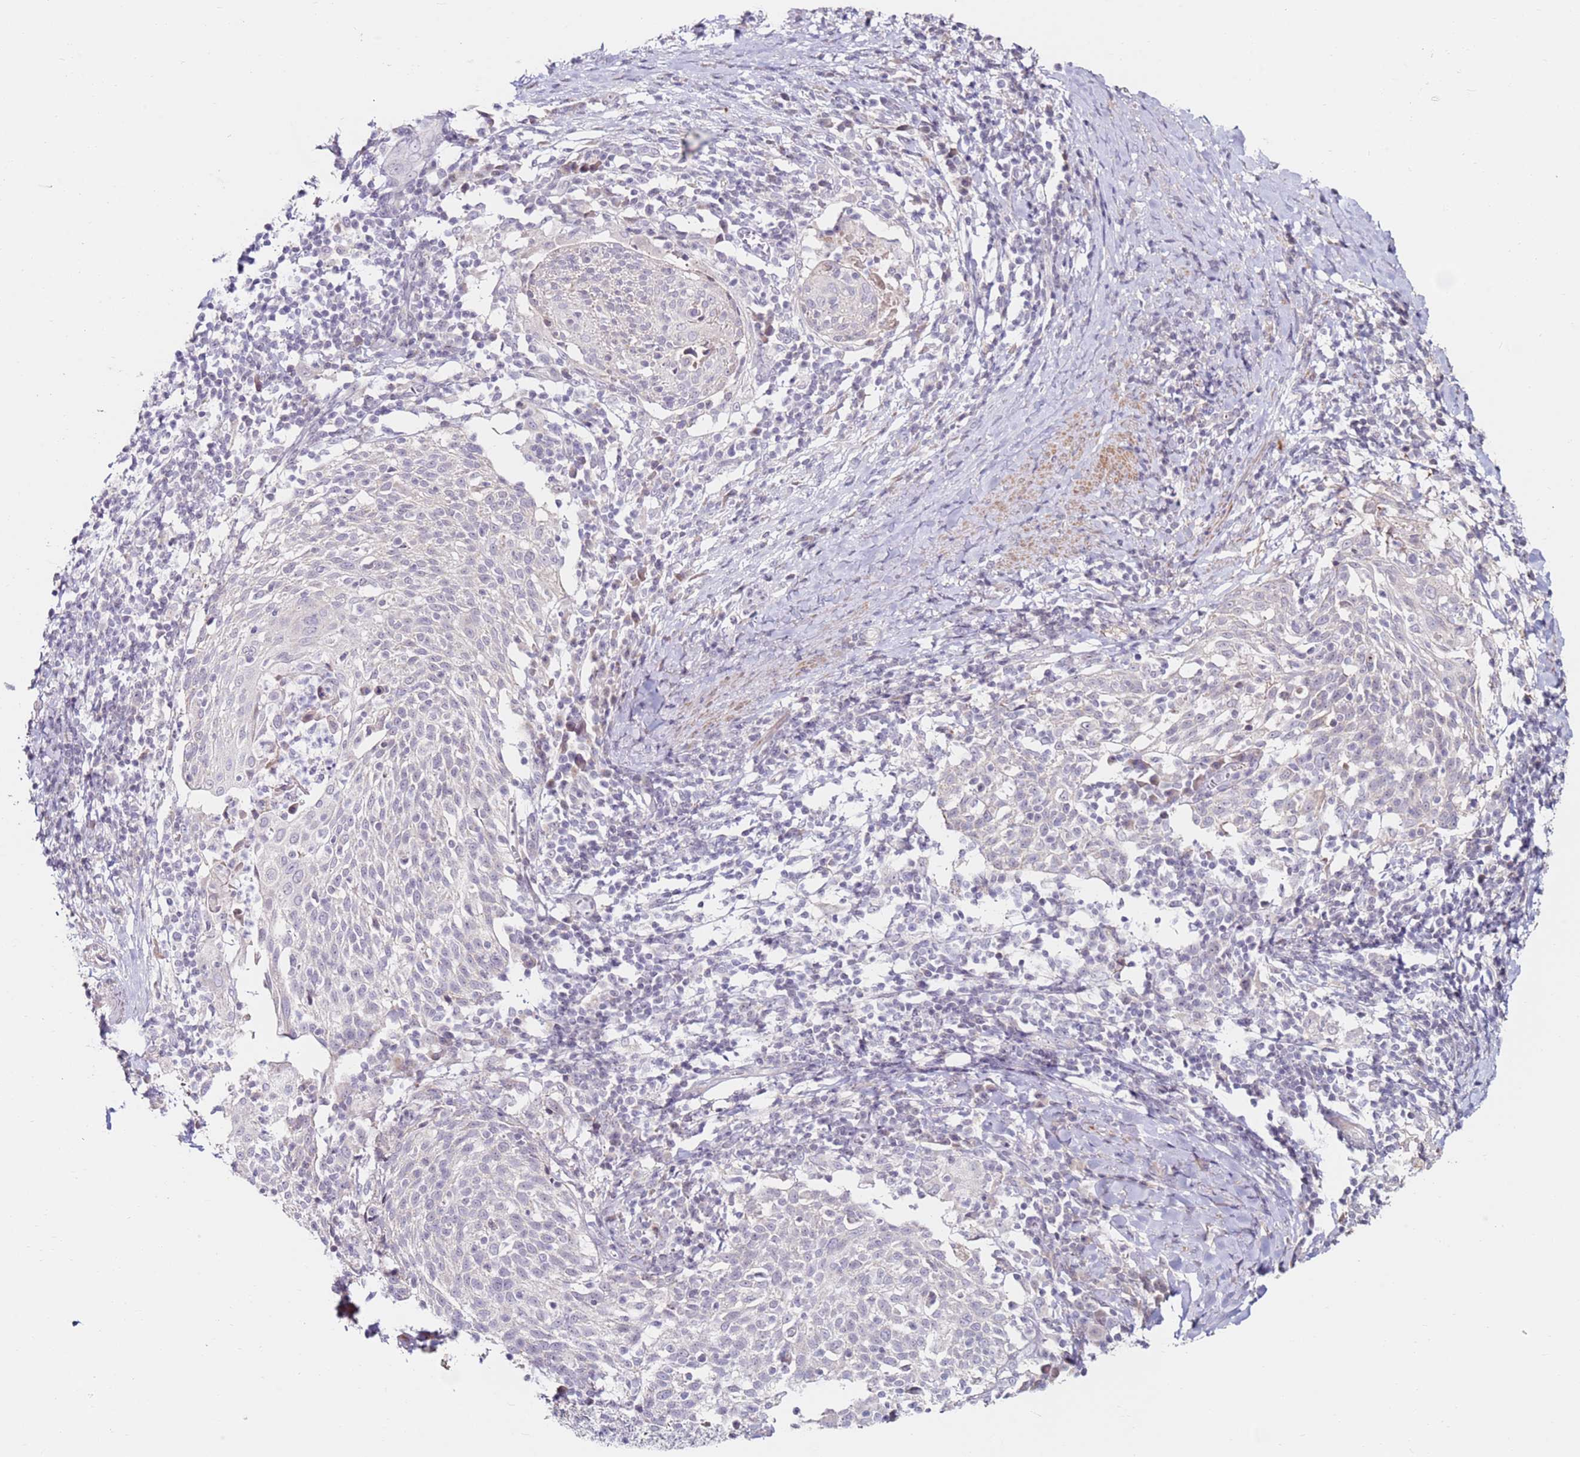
{"staining": {"intensity": "negative", "quantity": "none", "location": "none"}, "tissue": "cervical cancer", "cell_type": "Tumor cells", "image_type": "cancer", "snomed": [{"axis": "morphology", "description": "Squamous cell carcinoma, NOS"}, {"axis": "topography", "description": "Cervix"}], "caption": "A high-resolution photomicrograph shows IHC staining of cervical squamous cell carcinoma, which shows no significant expression in tumor cells.", "gene": "RARS2", "patient": {"sex": "female", "age": 52}}